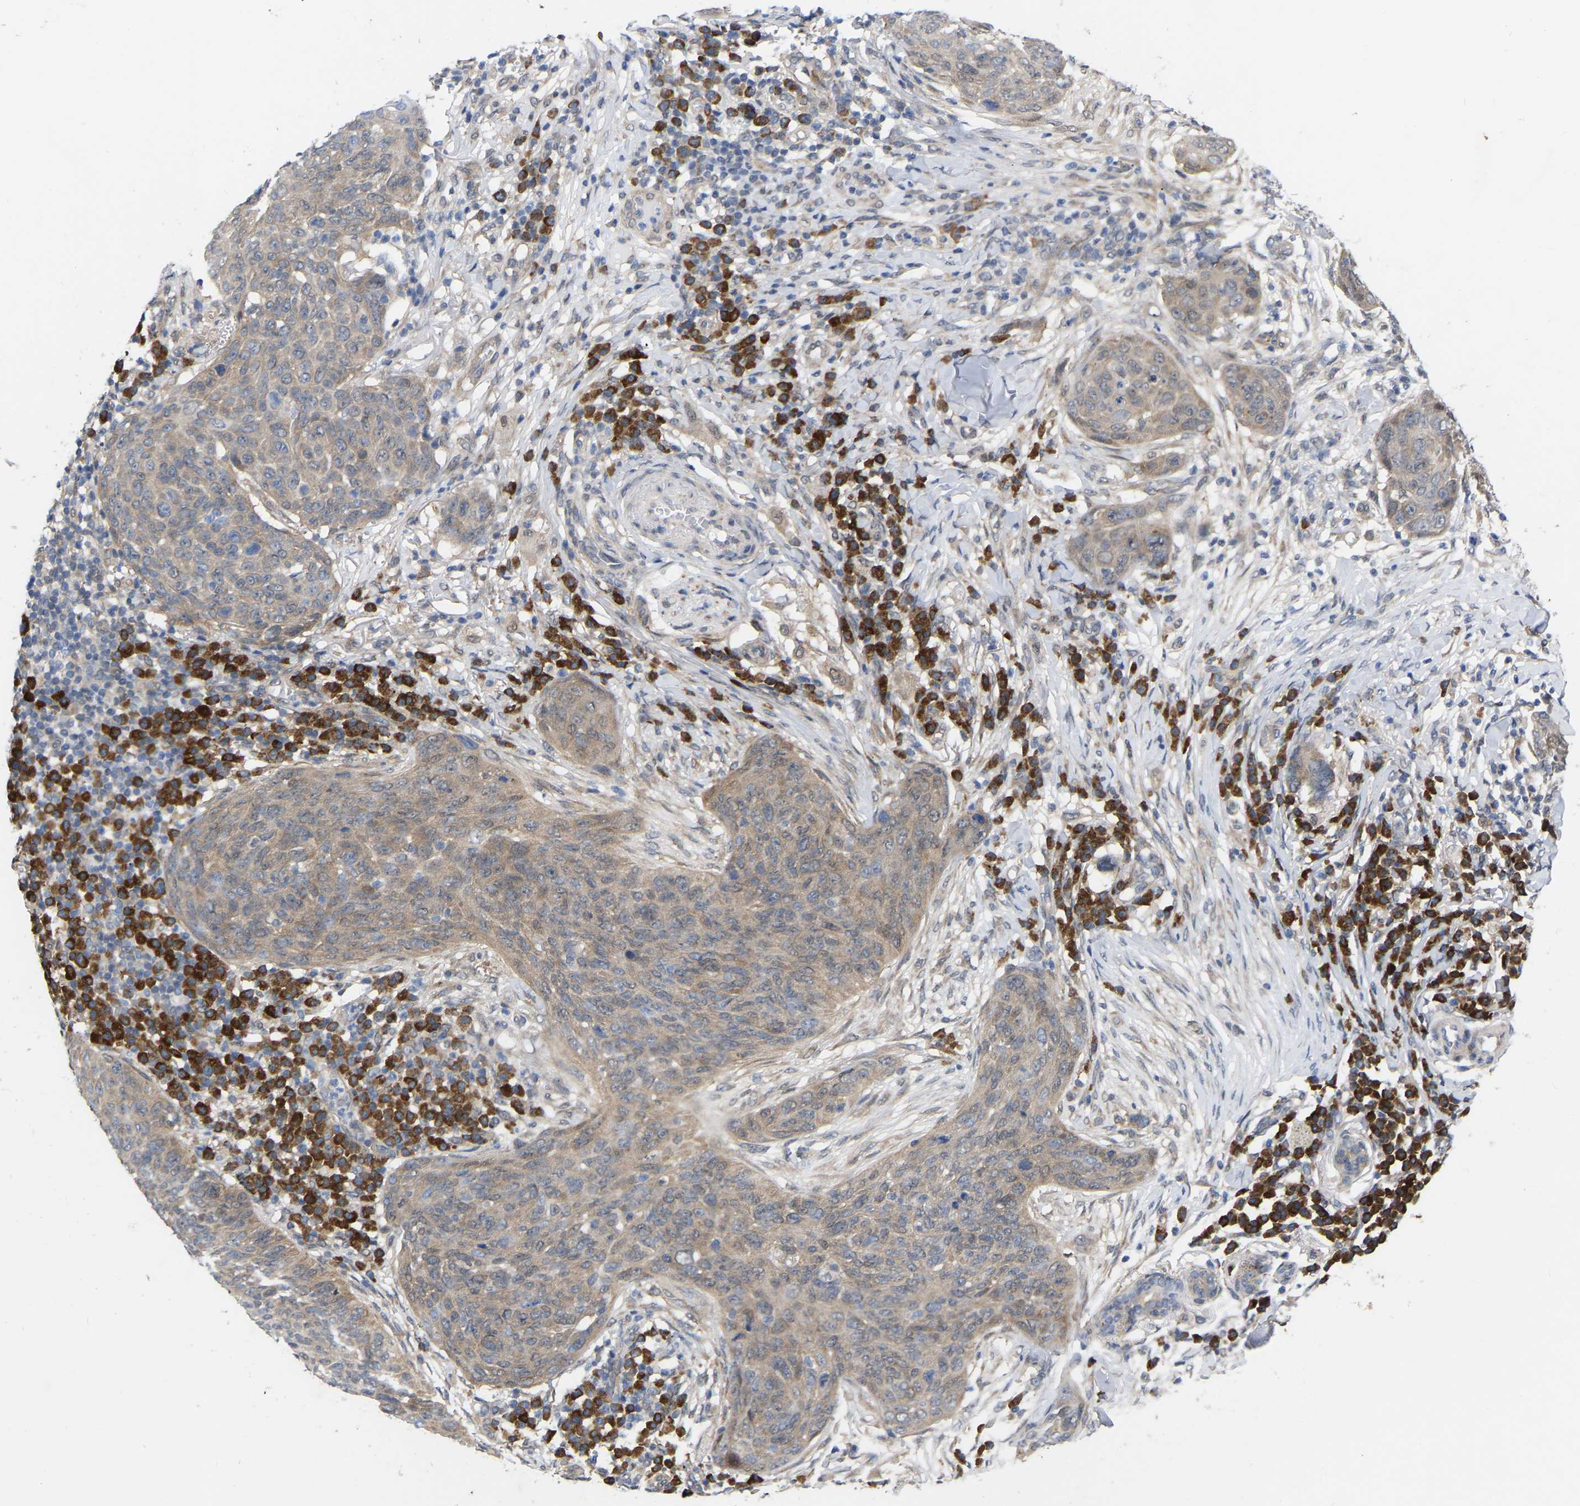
{"staining": {"intensity": "weak", "quantity": "25%-75%", "location": "cytoplasmic/membranous"}, "tissue": "skin cancer", "cell_type": "Tumor cells", "image_type": "cancer", "snomed": [{"axis": "morphology", "description": "Squamous cell carcinoma in situ, NOS"}, {"axis": "morphology", "description": "Squamous cell carcinoma, NOS"}, {"axis": "topography", "description": "Skin"}], "caption": "Brown immunohistochemical staining in skin cancer (squamous cell carcinoma in situ) shows weak cytoplasmic/membranous expression in approximately 25%-75% of tumor cells. (Stains: DAB (3,3'-diaminobenzidine) in brown, nuclei in blue, Microscopy: brightfield microscopy at high magnification).", "gene": "UBE4B", "patient": {"sex": "male", "age": 93}}